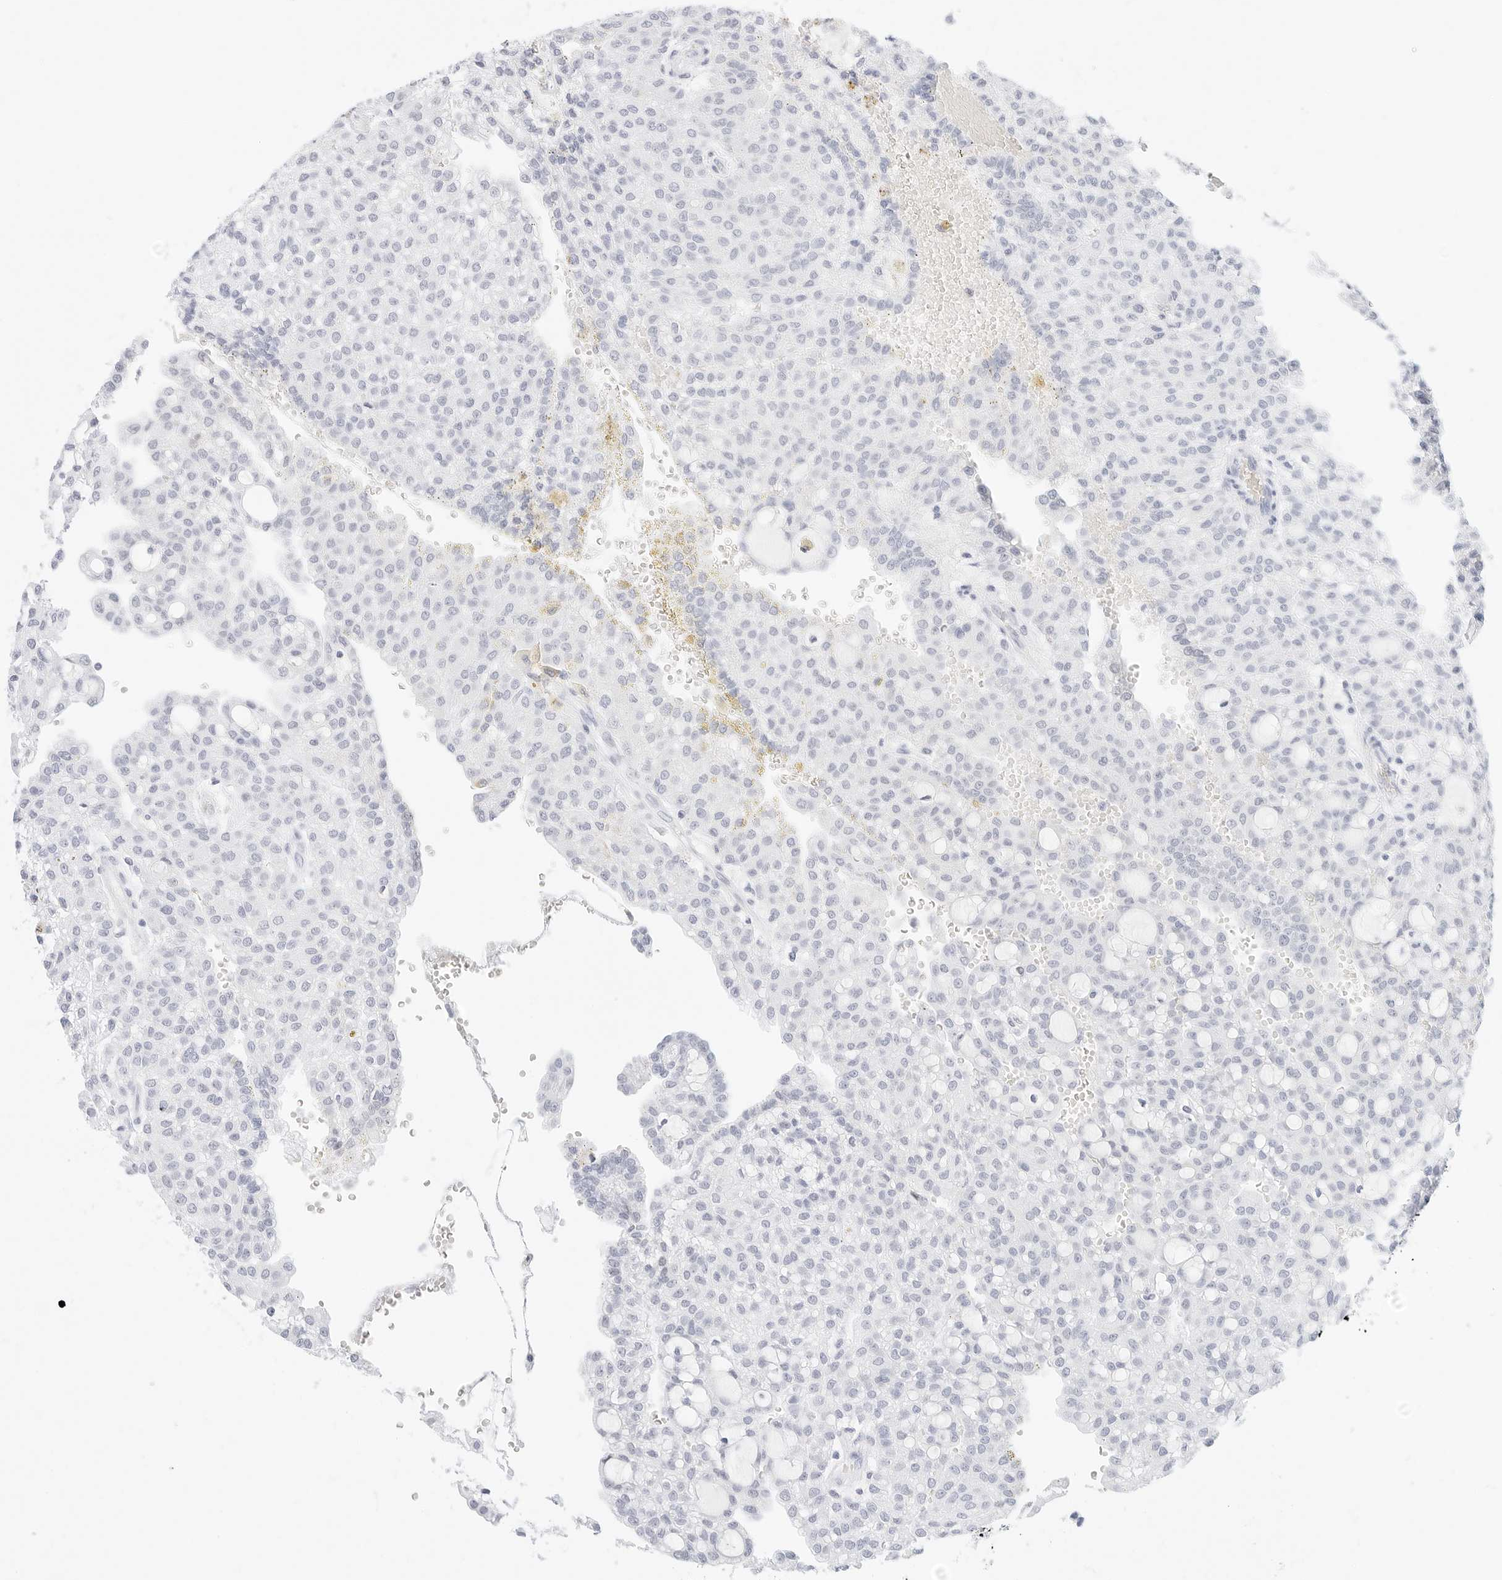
{"staining": {"intensity": "negative", "quantity": "none", "location": "none"}, "tissue": "renal cancer", "cell_type": "Tumor cells", "image_type": "cancer", "snomed": [{"axis": "morphology", "description": "Adenocarcinoma, NOS"}, {"axis": "topography", "description": "Kidney"}], "caption": "The image exhibits no staining of tumor cells in renal cancer.", "gene": "CDH1", "patient": {"sex": "male", "age": 63}}